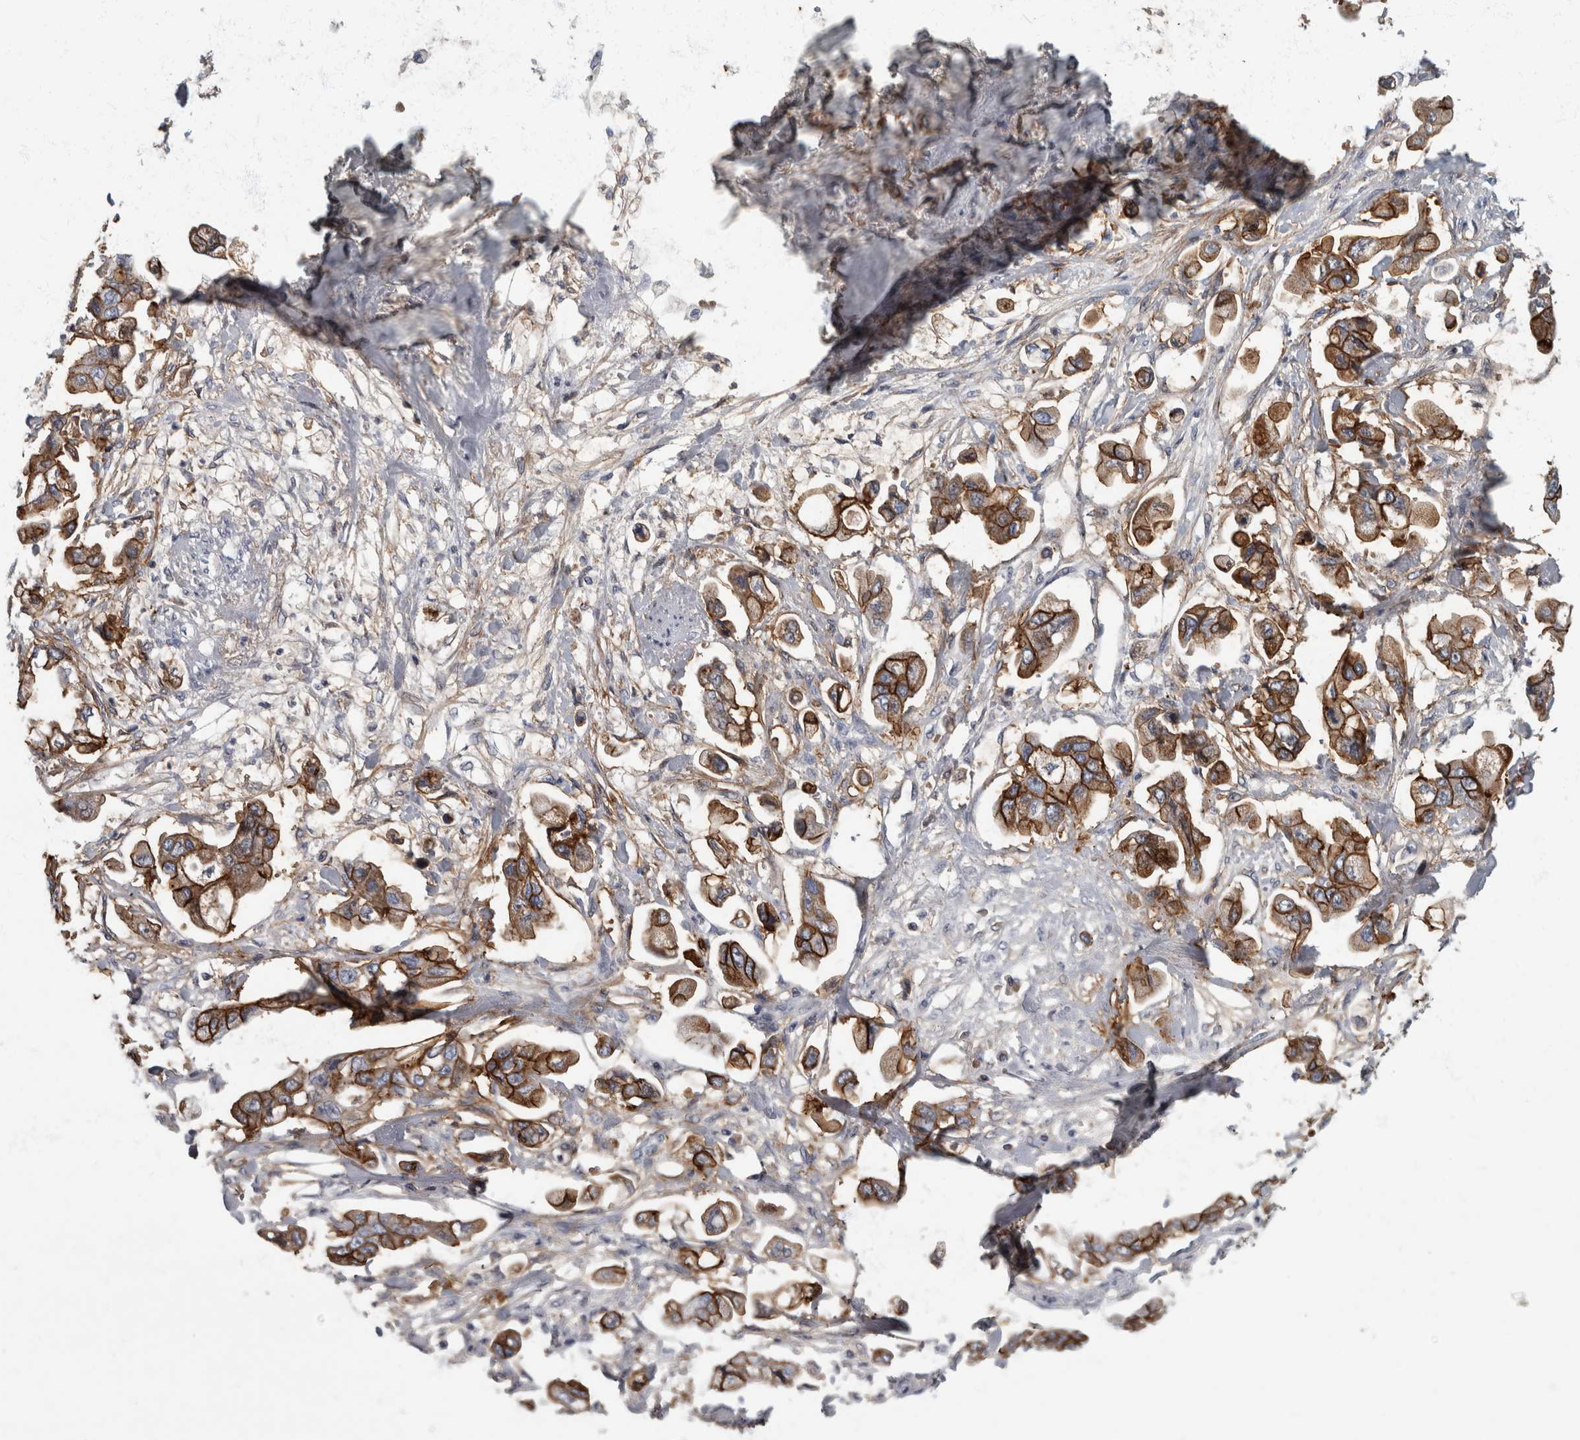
{"staining": {"intensity": "strong", "quantity": ">75%", "location": "cytoplasmic/membranous"}, "tissue": "stomach cancer", "cell_type": "Tumor cells", "image_type": "cancer", "snomed": [{"axis": "morphology", "description": "Adenocarcinoma, NOS"}, {"axis": "topography", "description": "Stomach"}], "caption": "This is a photomicrograph of immunohistochemistry staining of stomach adenocarcinoma, which shows strong staining in the cytoplasmic/membranous of tumor cells.", "gene": "DSG2", "patient": {"sex": "male", "age": 62}}